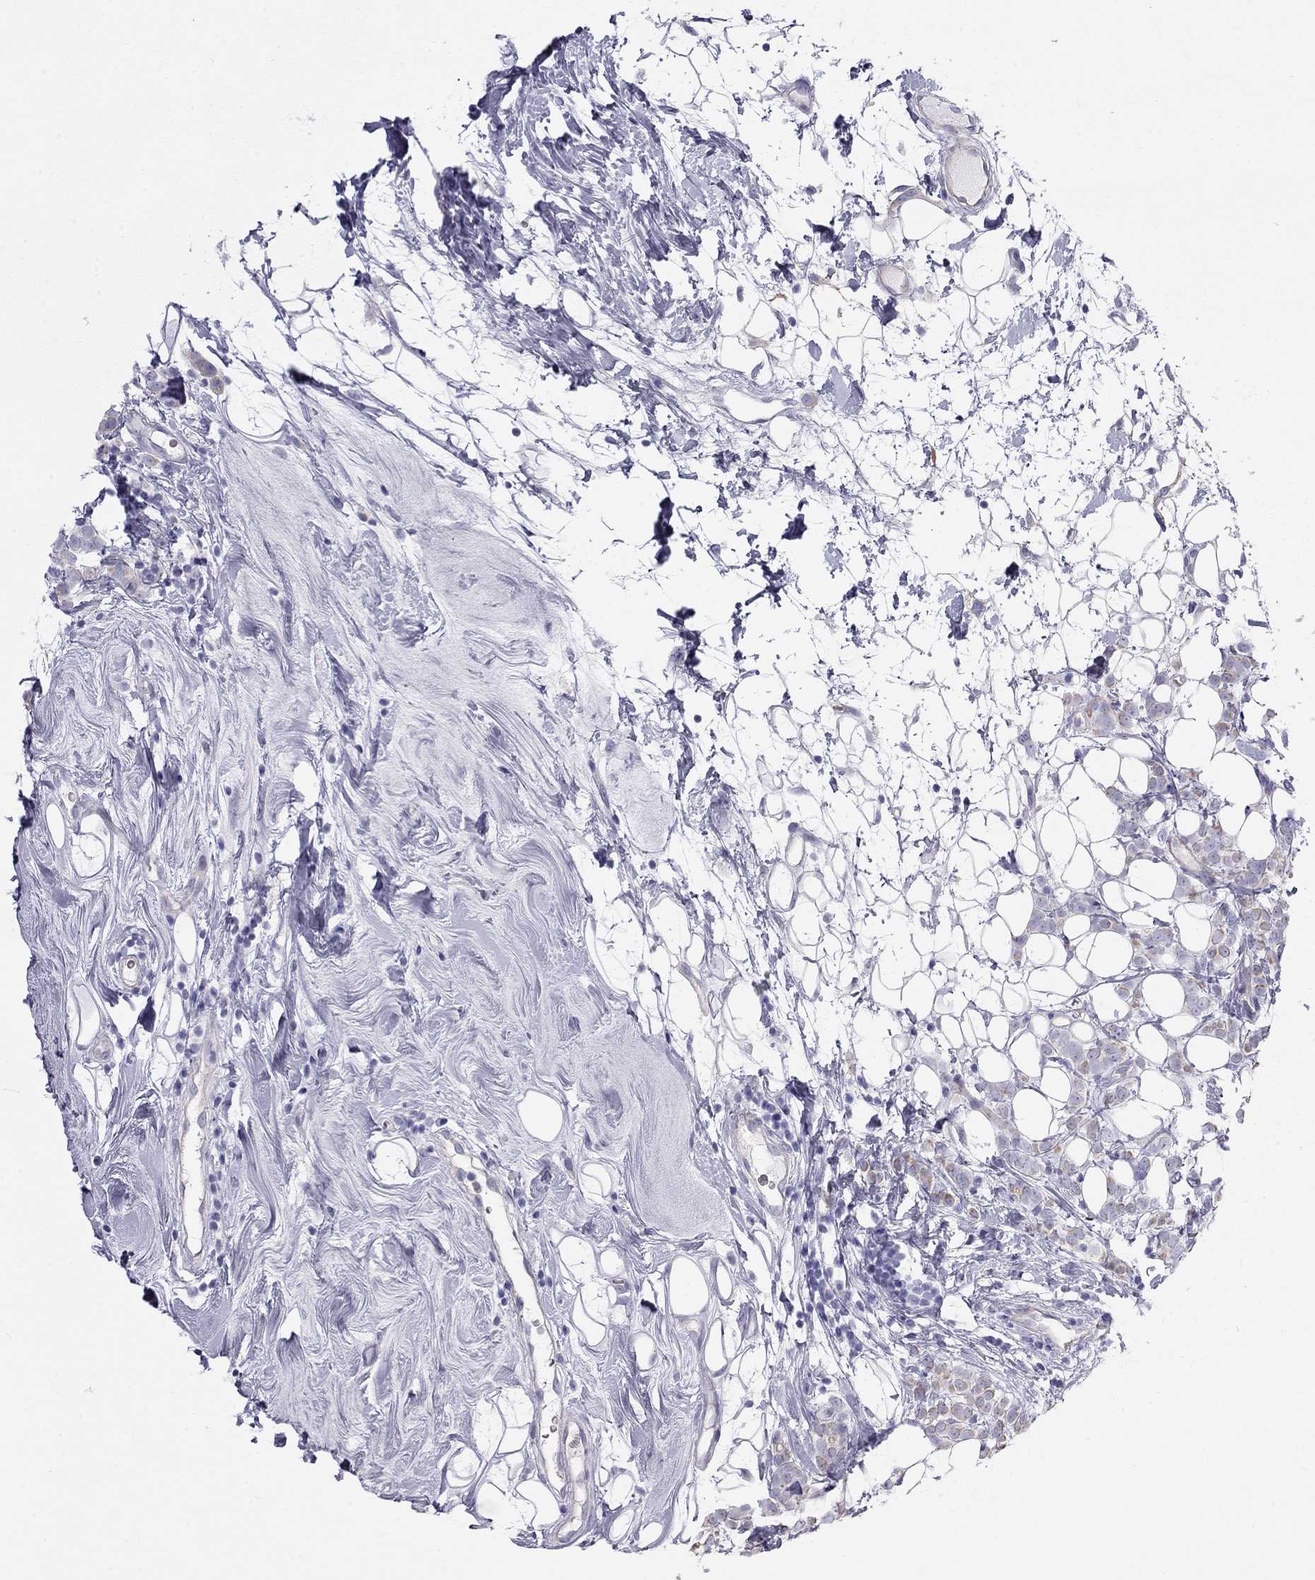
{"staining": {"intensity": "moderate", "quantity": "<25%", "location": "cytoplasmic/membranous"}, "tissue": "breast cancer", "cell_type": "Tumor cells", "image_type": "cancer", "snomed": [{"axis": "morphology", "description": "Lobular carcinoma"}, {"axis": "topography", "description": "Breast"}], "caption": "IHC staining of breast cancer (lobular carcinoma), which demonstrates low levels of moderate cytoplasmic/membranous staining in approximately <25% of tumor cells indicating moderate cytoplasmic/membranous protein expression. The staining was performed using DAB (brown) for protein detection and nuclei were counterstained in hematoxylin (blue).", "gene": "TDRD6", "patient": {"sex": "female", "age": 49}}